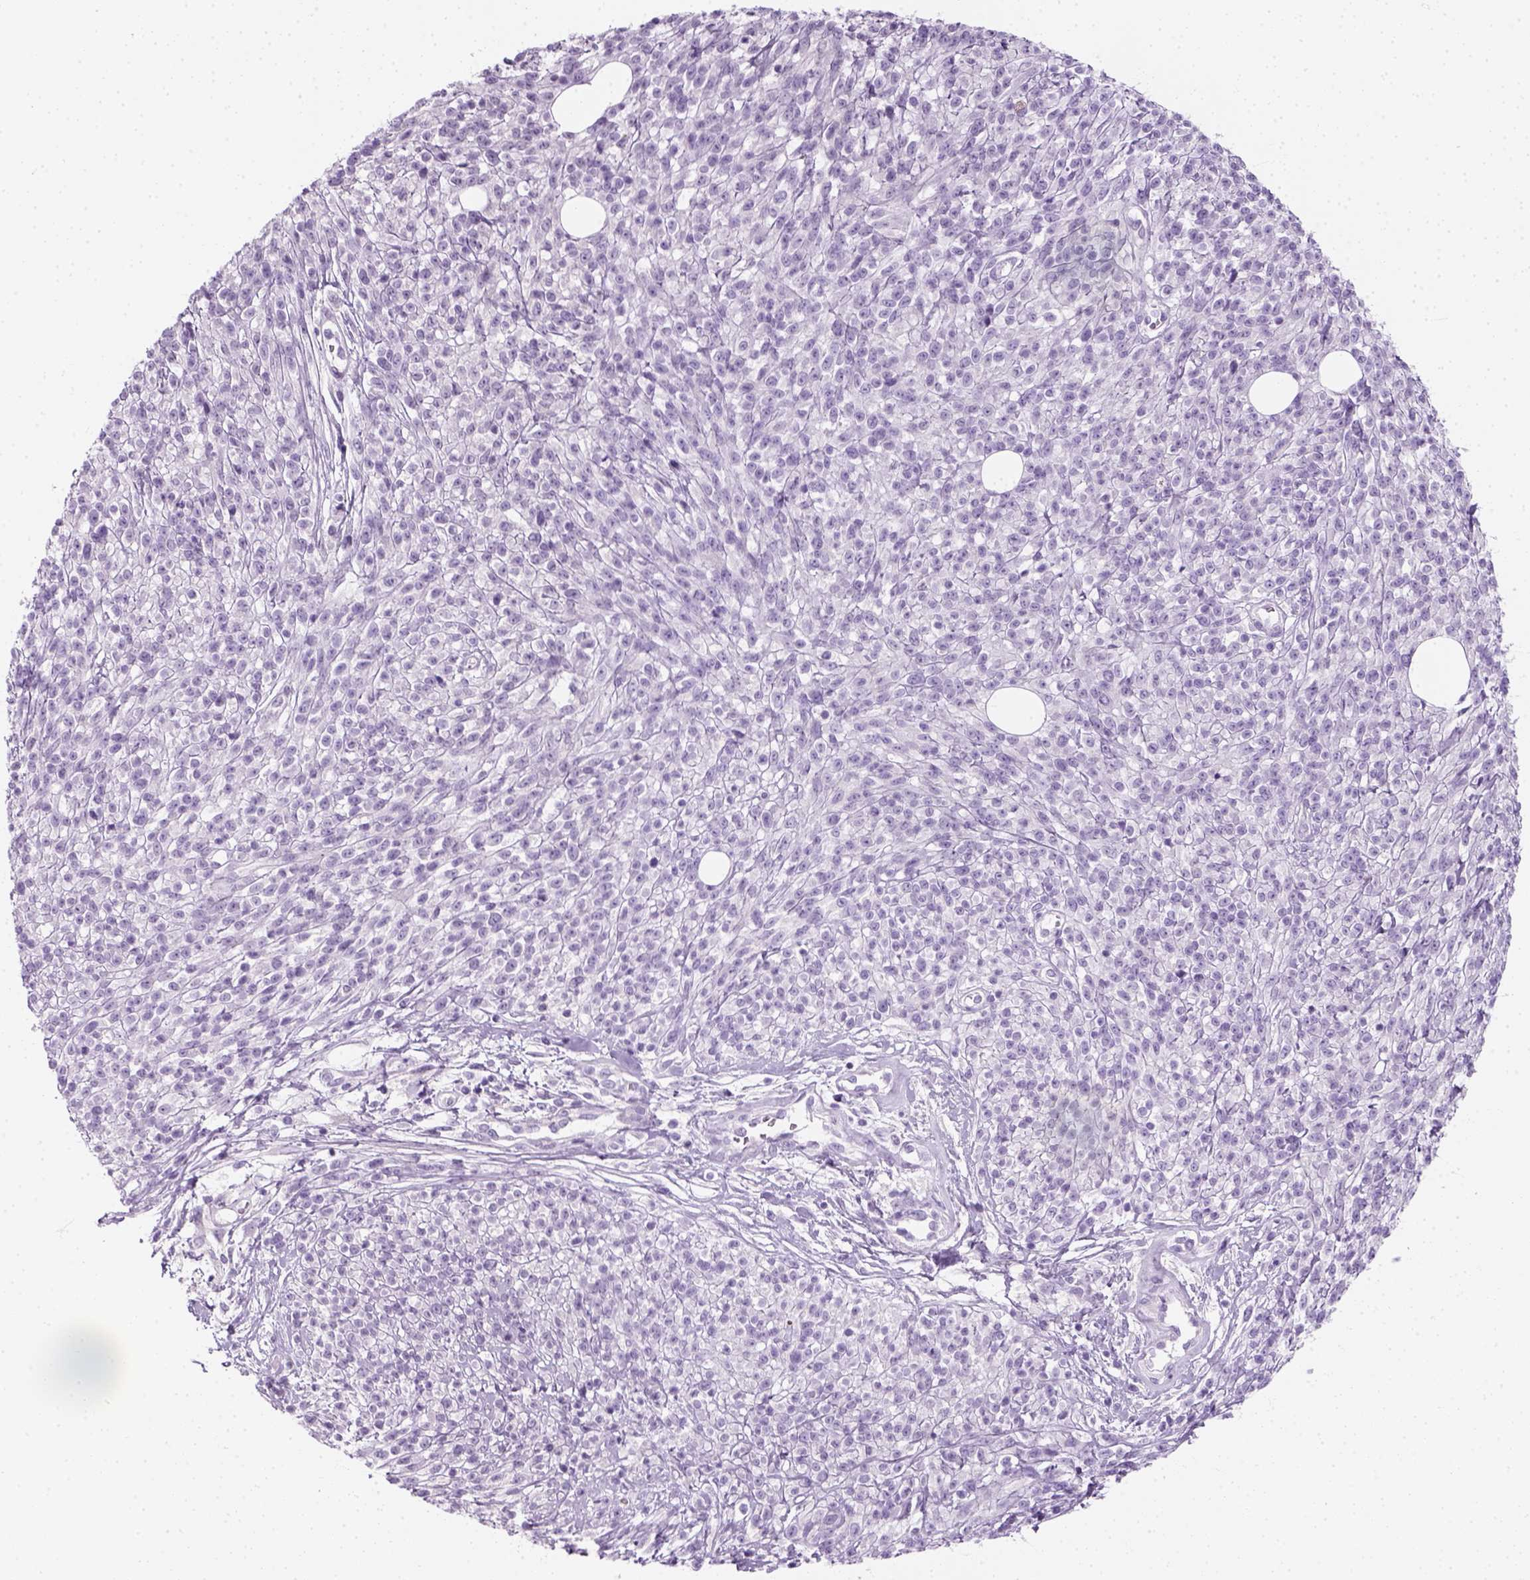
{"staining": {"intensity": "negative", "quantity": "none", "location": "none"}, "tissue": "melanoma", "cell_type": "Tumor cells", "image_type": "cancer", "snomed": [{"axis": "morphology", "description": "Malignant melanoma, NOS"}, {"axis": "topography", "description": "Skin"}, {"axis": "topography", "description": "Skin of trunk"}], "caption": "A histopathology image of melanoma stained for a protein shows no brown staining in tumor cells.", "gene": "SLC12A5", "patient": {"sex": "male", "age": 74}}